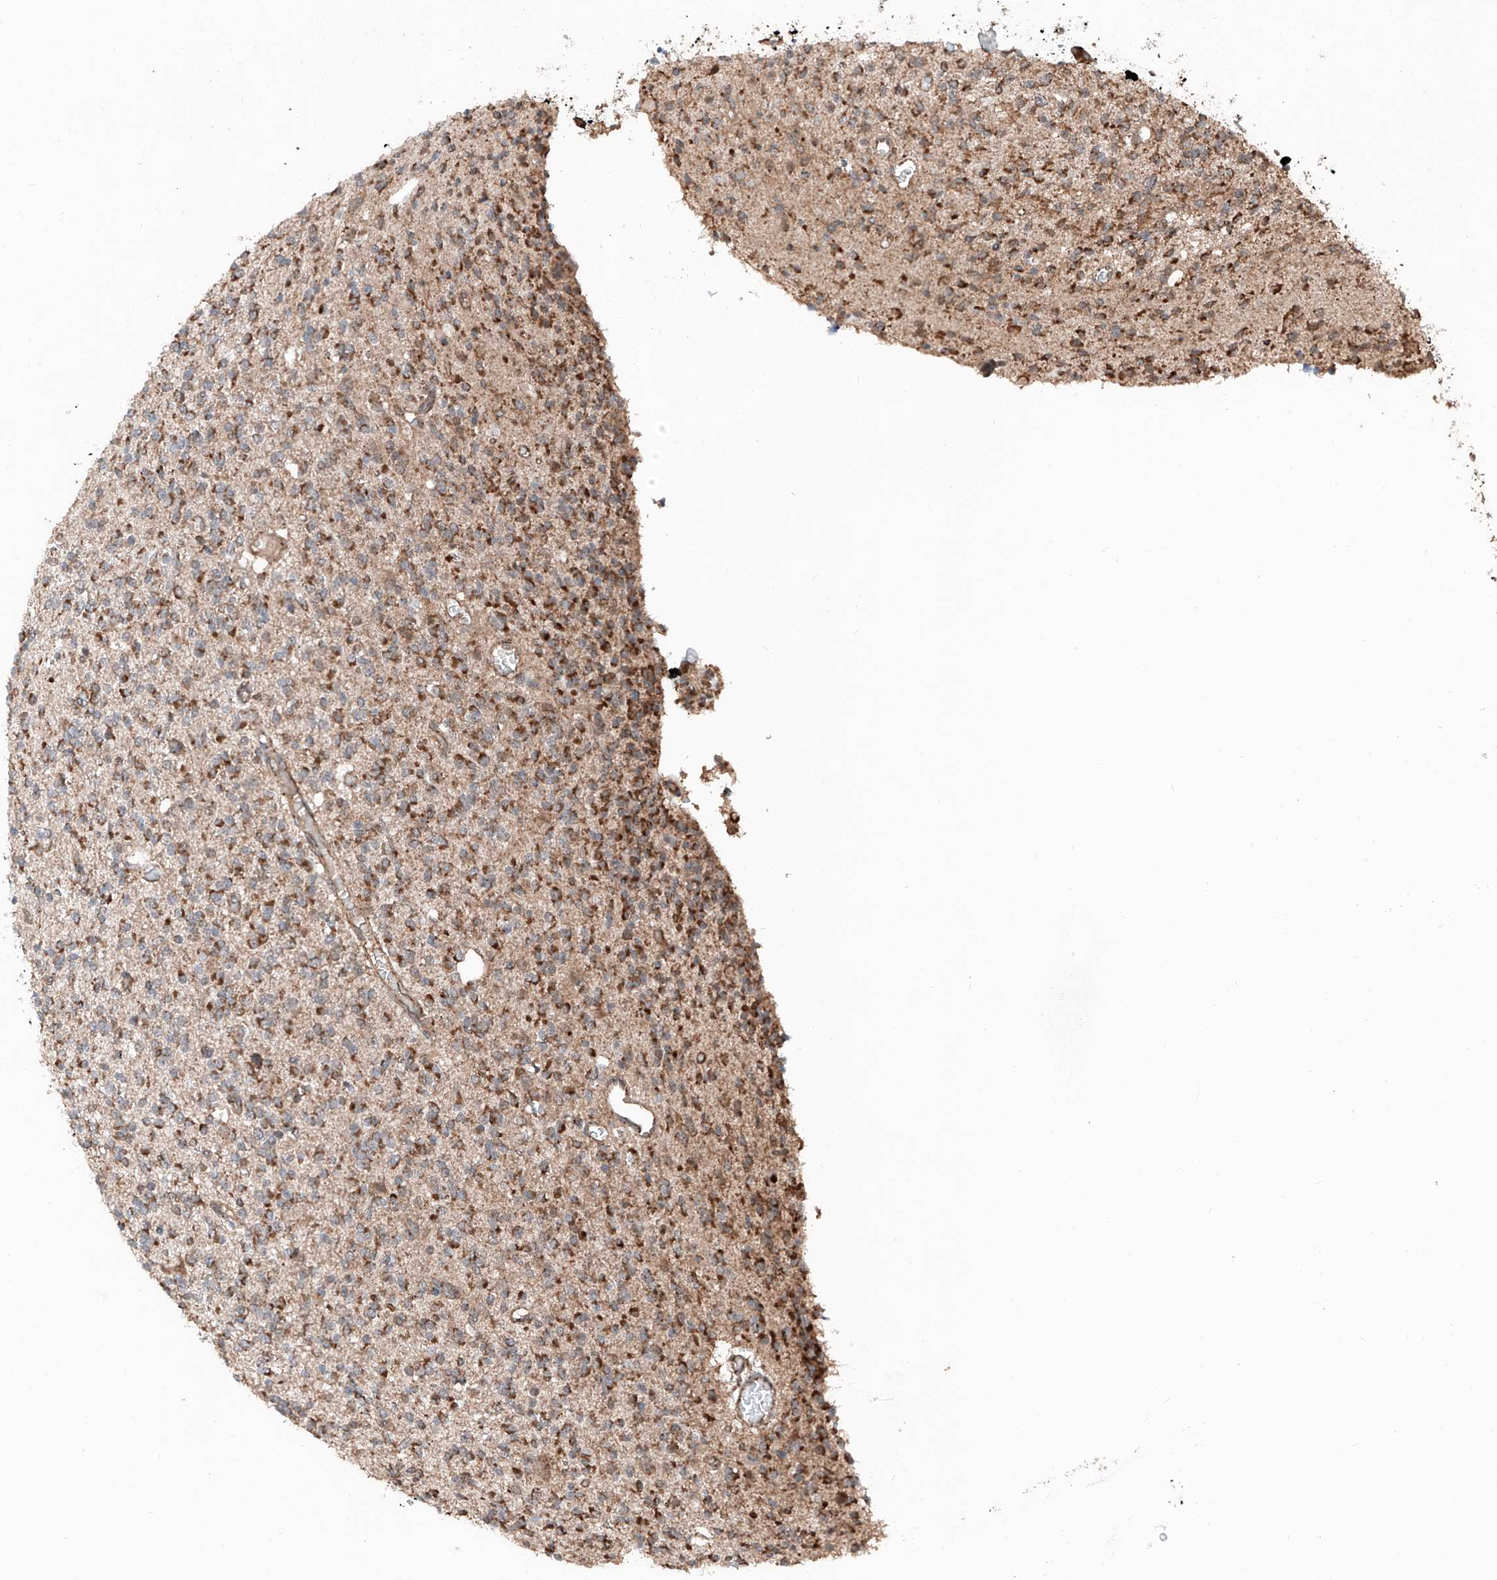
{"staining": {"intensity": "moderate", "quantity": ">75%", "location": "cytoplasmic/membranous"}, "tissue": "glioma", "cell_type": "Tumor cells", "image_type": "cancer", "snomed": [{"axis": "morphology", "description": "Glioma, malignant, High grade"}, {"axis": "topography", "description": "Brain"}], "caption": "Glioma stained with IHC exhibits moderate cytoplasmic/membranous staining in about >75% of tumor cells. Immunohistochemistry (ihc) stains the protein of interest in brown and the nuclei are stained blue.", "gene": "ZSCAN29", "patient": {"sex": "male", "age": 34}}